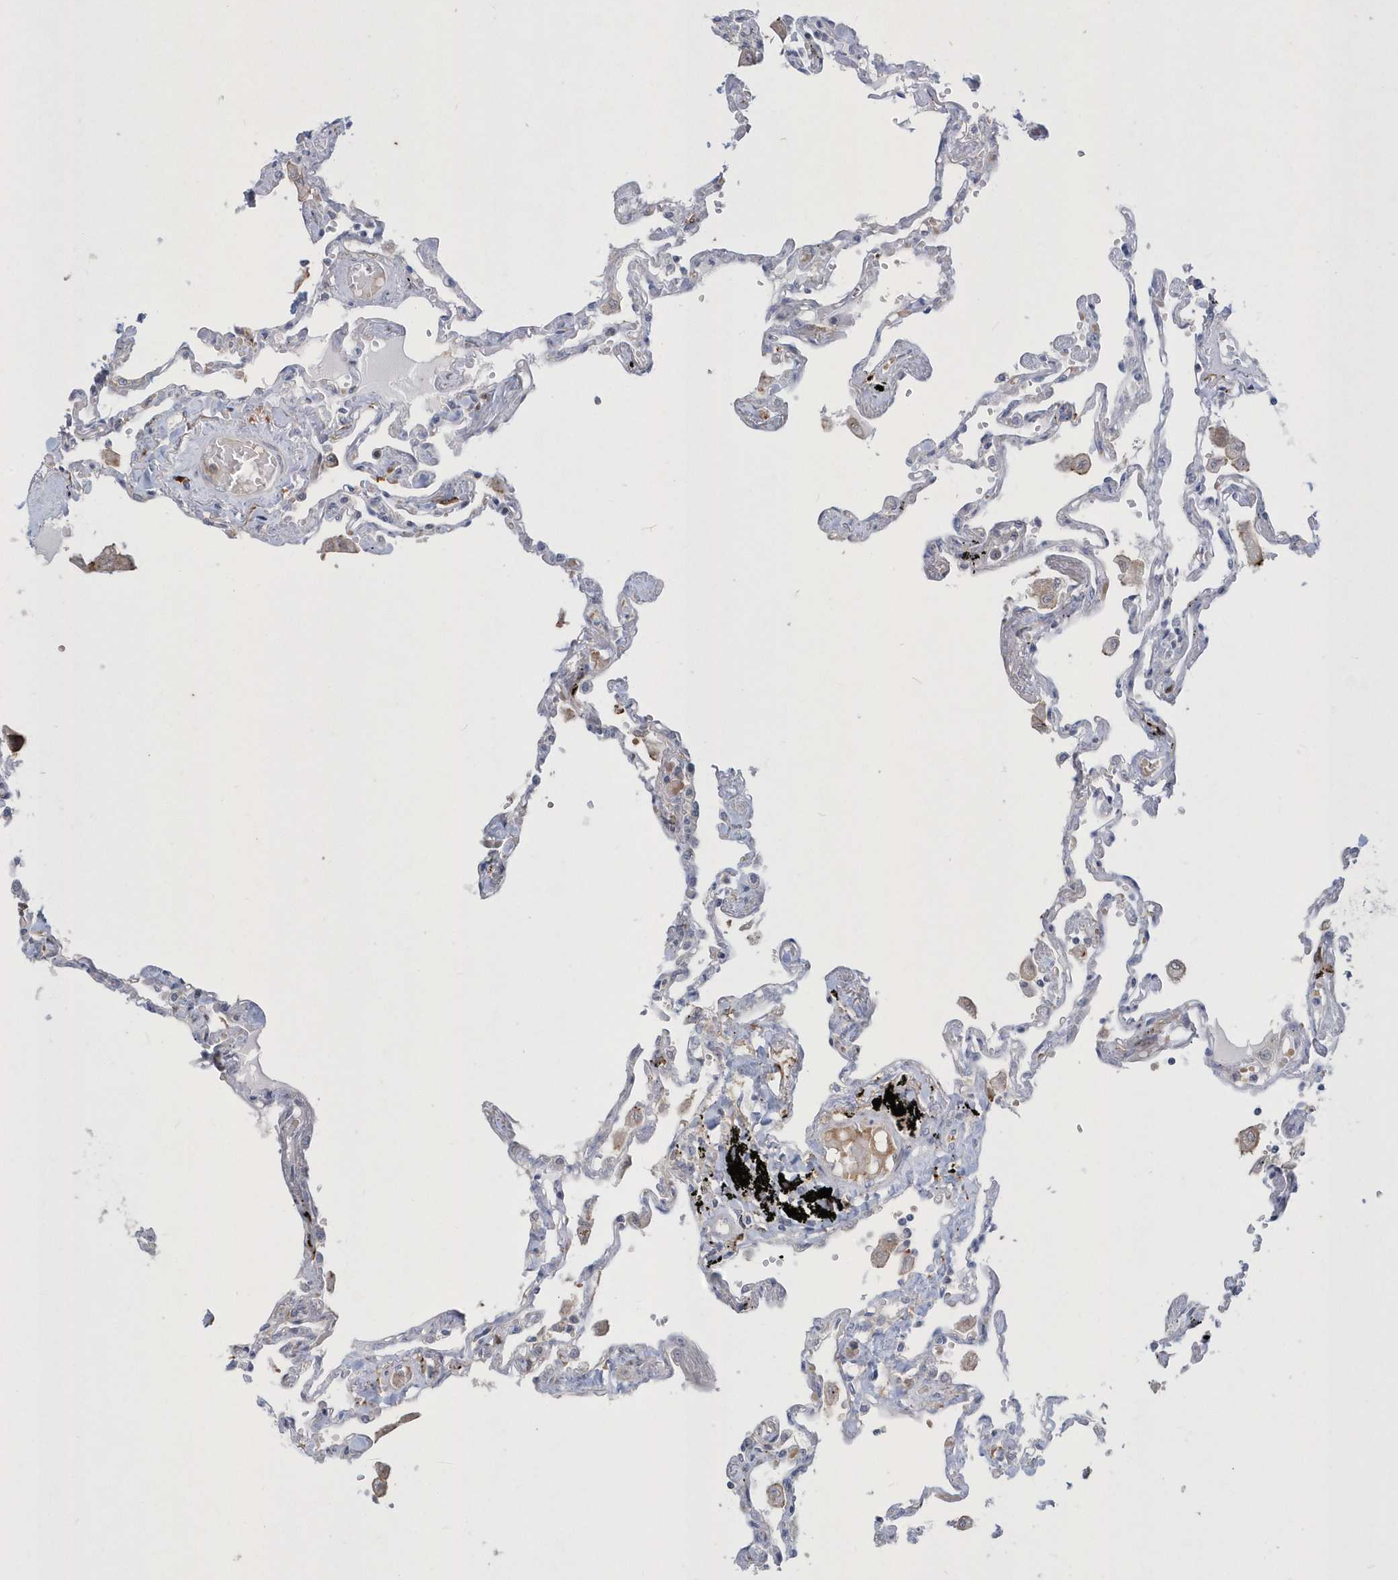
{"staining": {"intensity": "negative", "quantity": "none", "location": "none"}, "tissue": "lung", "cell_type": "Alveolar cells", "image_type": "normal", "snomed": [{"axis": "morphology", "description": "Normal tissue, NOS"}, {"axis": "topography", "description": "Lung"}], "caption": "Immunohistochemistry (IHC) photomicrograph of unremarkable lung: human lung stained with DAB reveals no significant protein positivity in alveolar cells.", "gene": "TSPEAR", "patient": {"sex": "female", "age": 67}}